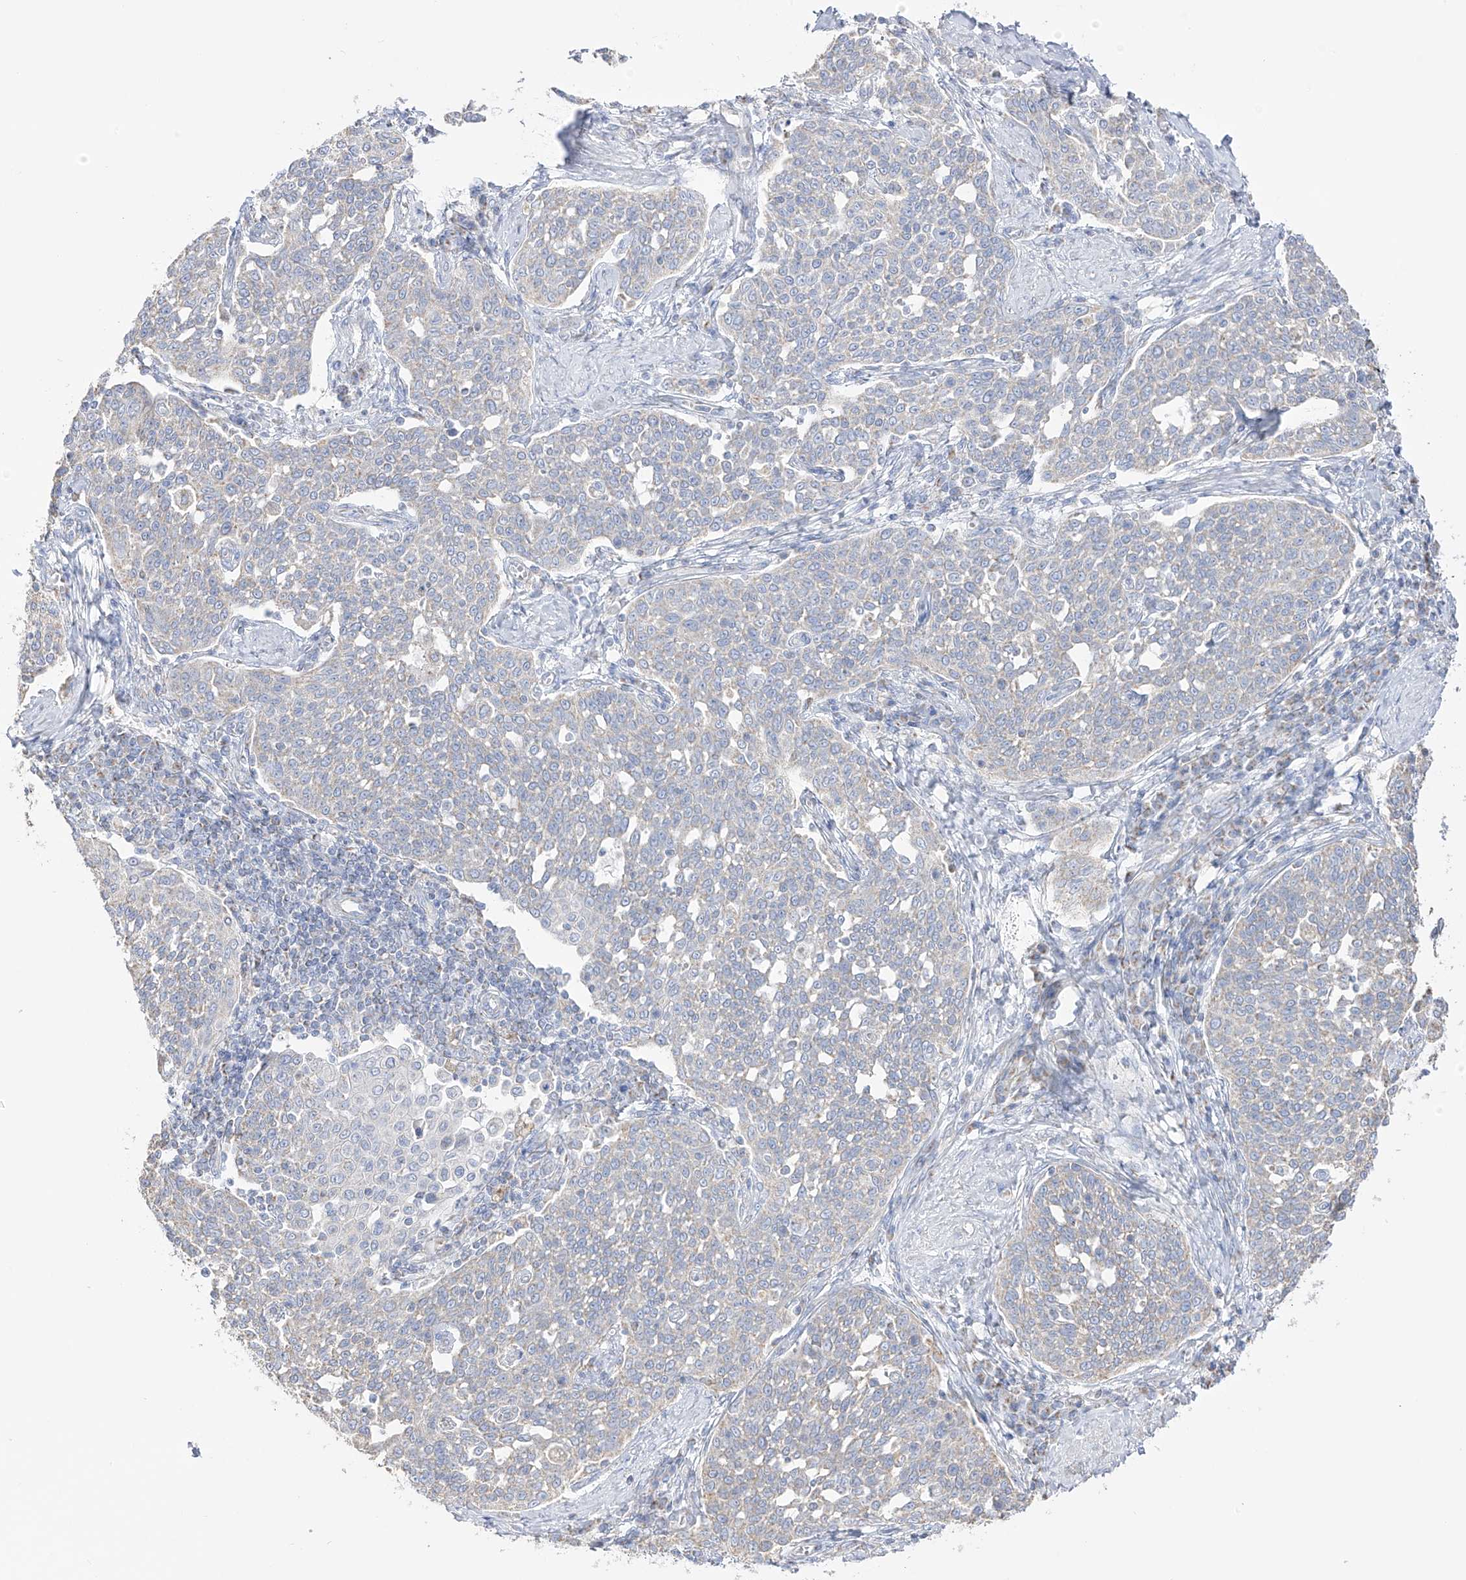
{"staining": {"intensity": "negative", "quantity": "none", "location": "none"}, "tissue": "cervical cancer", "cell_type": "Tumor cells", "image_type": "cancer", "snomed": [{"axis": "morphology", "description": "Squamous cell carcinoma, NOS"}, {"axis": "topography", "description": "Cervix"}], "caption": "A photomicrograph of human squamous cell carcinoma (cervical) is negative for staining in tumor cells.", "gene": "RCHY1", "patient": {"sex": "female", "age": 34}}